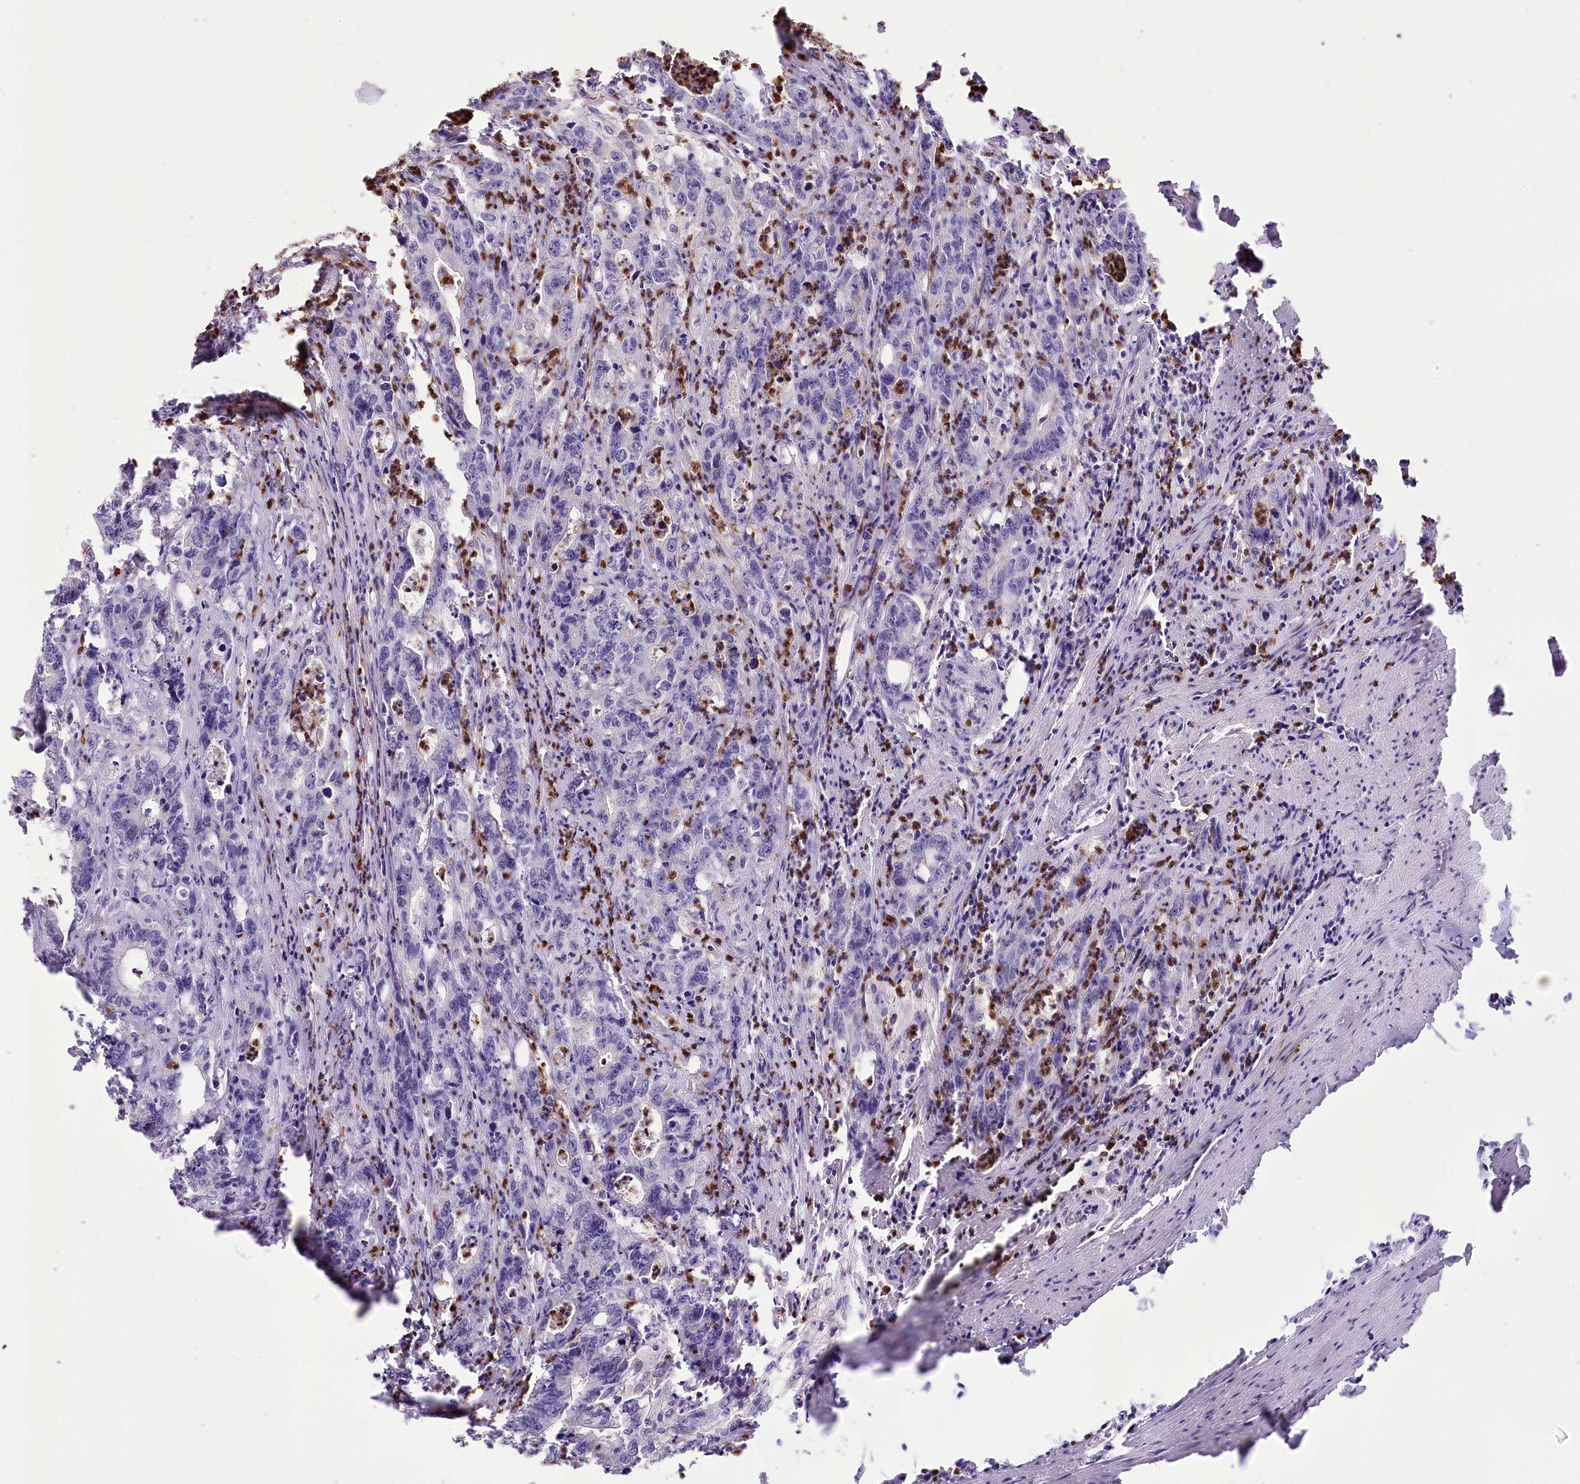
{"staining": {"intensity": "negative", "quantity": "none", "location": "none"}, "tissue": "colorectal cancer", "cell_type": "Tumor cells", "image_type": "cancer", "snomed": [{"axis": "morphology", "description": "Adenocarcinoma, NOS"}, {"axis": "topography", "description": "Colon"}], "caption": "DAB (3,3'-diaminobenzidine) immunohistochemical staining of colorectal adenocarcinoma exhibits no significant positivity in tumor cells.", "gene": "DPYD", "patient": {"sex": "female", "age": 75}}